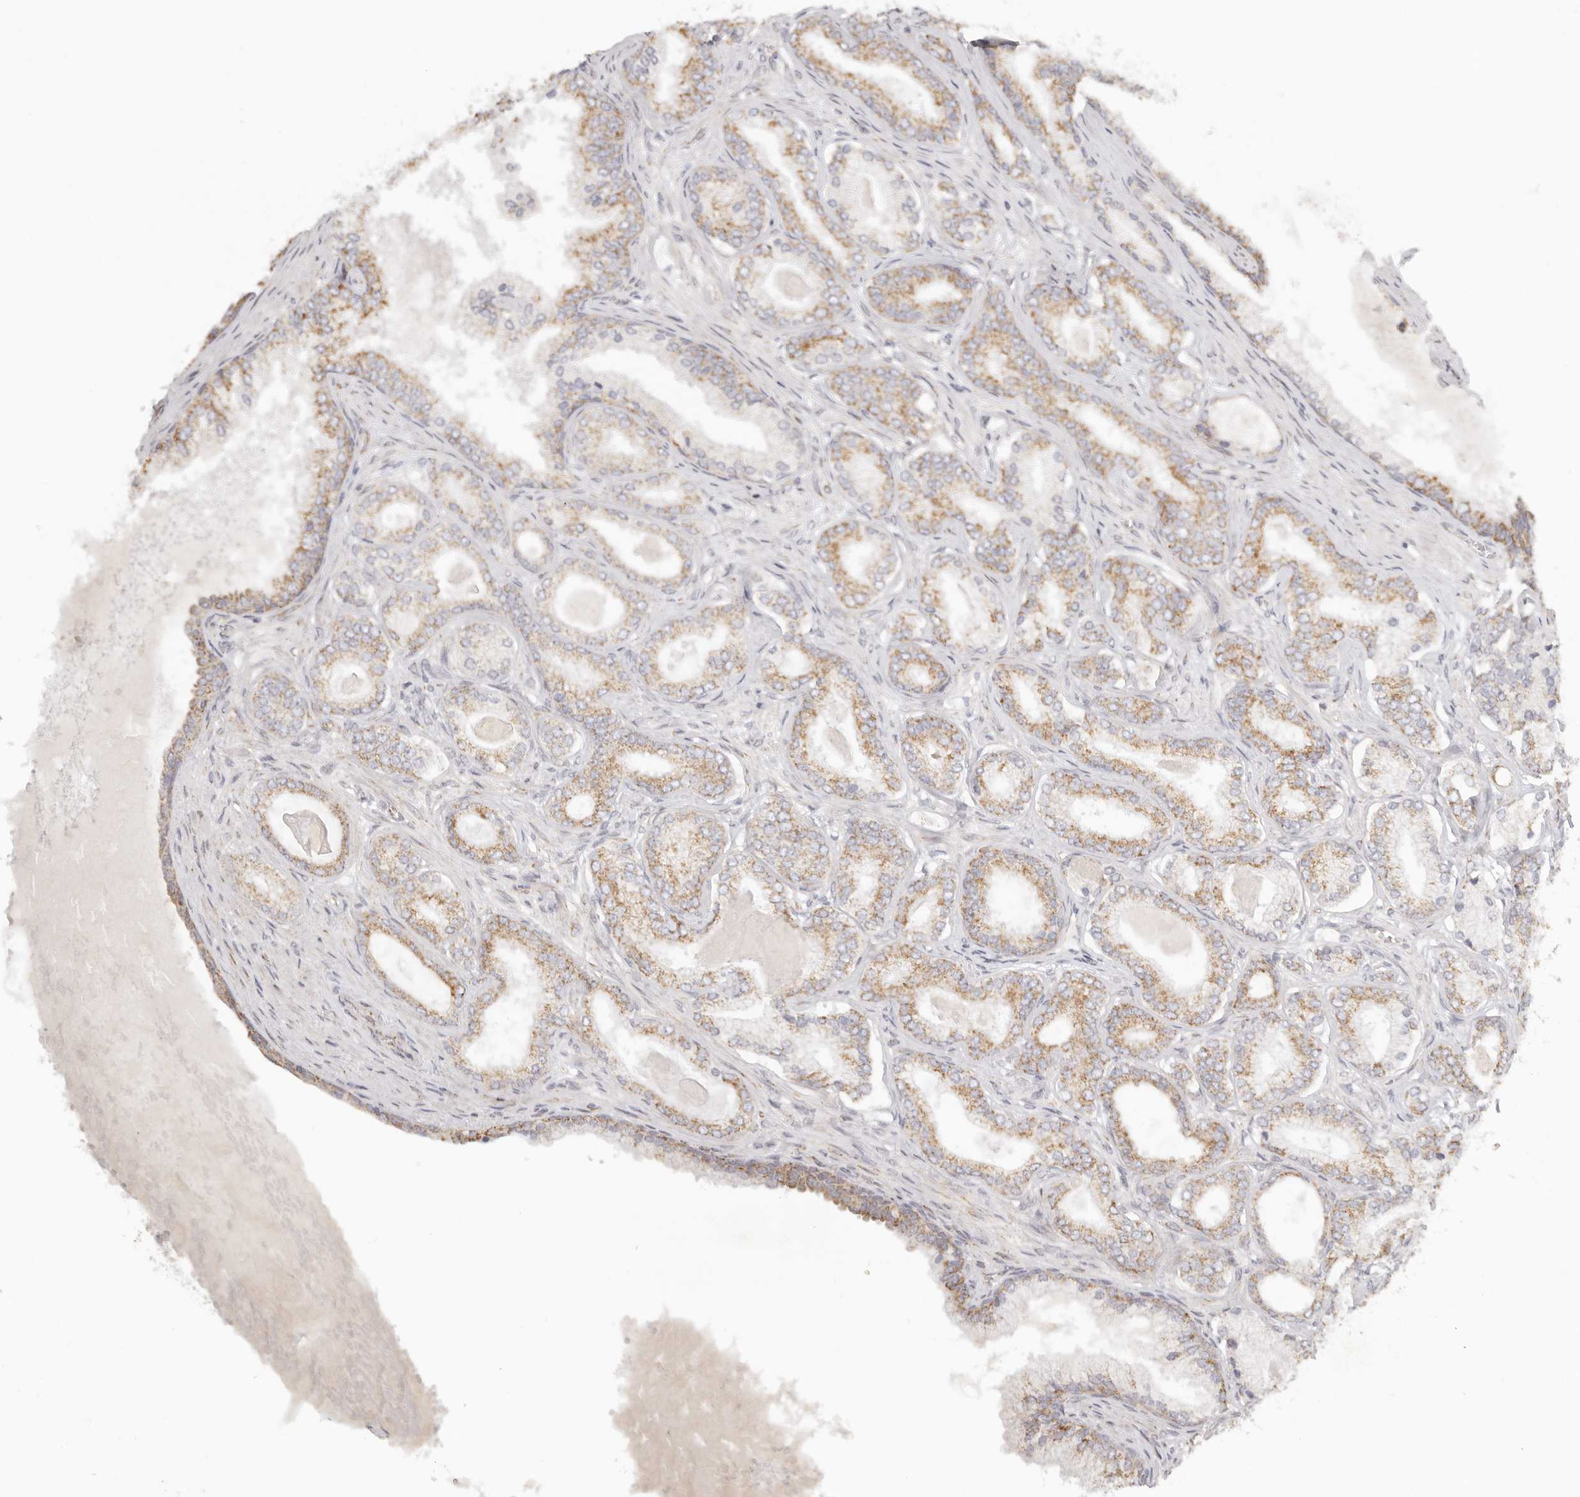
{"staining": {"intensity": "moderate", "quantity": ">75%", "location": "cytoplasmic/membranous"}, "tissue": "prostate cancer", "cell_type": "Tumor cells", "image_type": "cancer", "snomed": [{"axis": "morphology", "description": "Adenocarcinoma, Low grade"}, {"axis": "topography", "description": "Prostate"}], "caption": "Immunohistochemical staining of human prostate adenocarcinoma (low-grade) exhibits moderate cytoplasmic/membranous protein staining in approximately >75% of tumor cells. The staining was performed using DAB (3,3'-diaminobenzidine), with brown indicating positive protein expression. Nuclei are stained blue with hematoxylin.", "gene": "KDF1", "patient": {"sex": "male", "age": 70}}